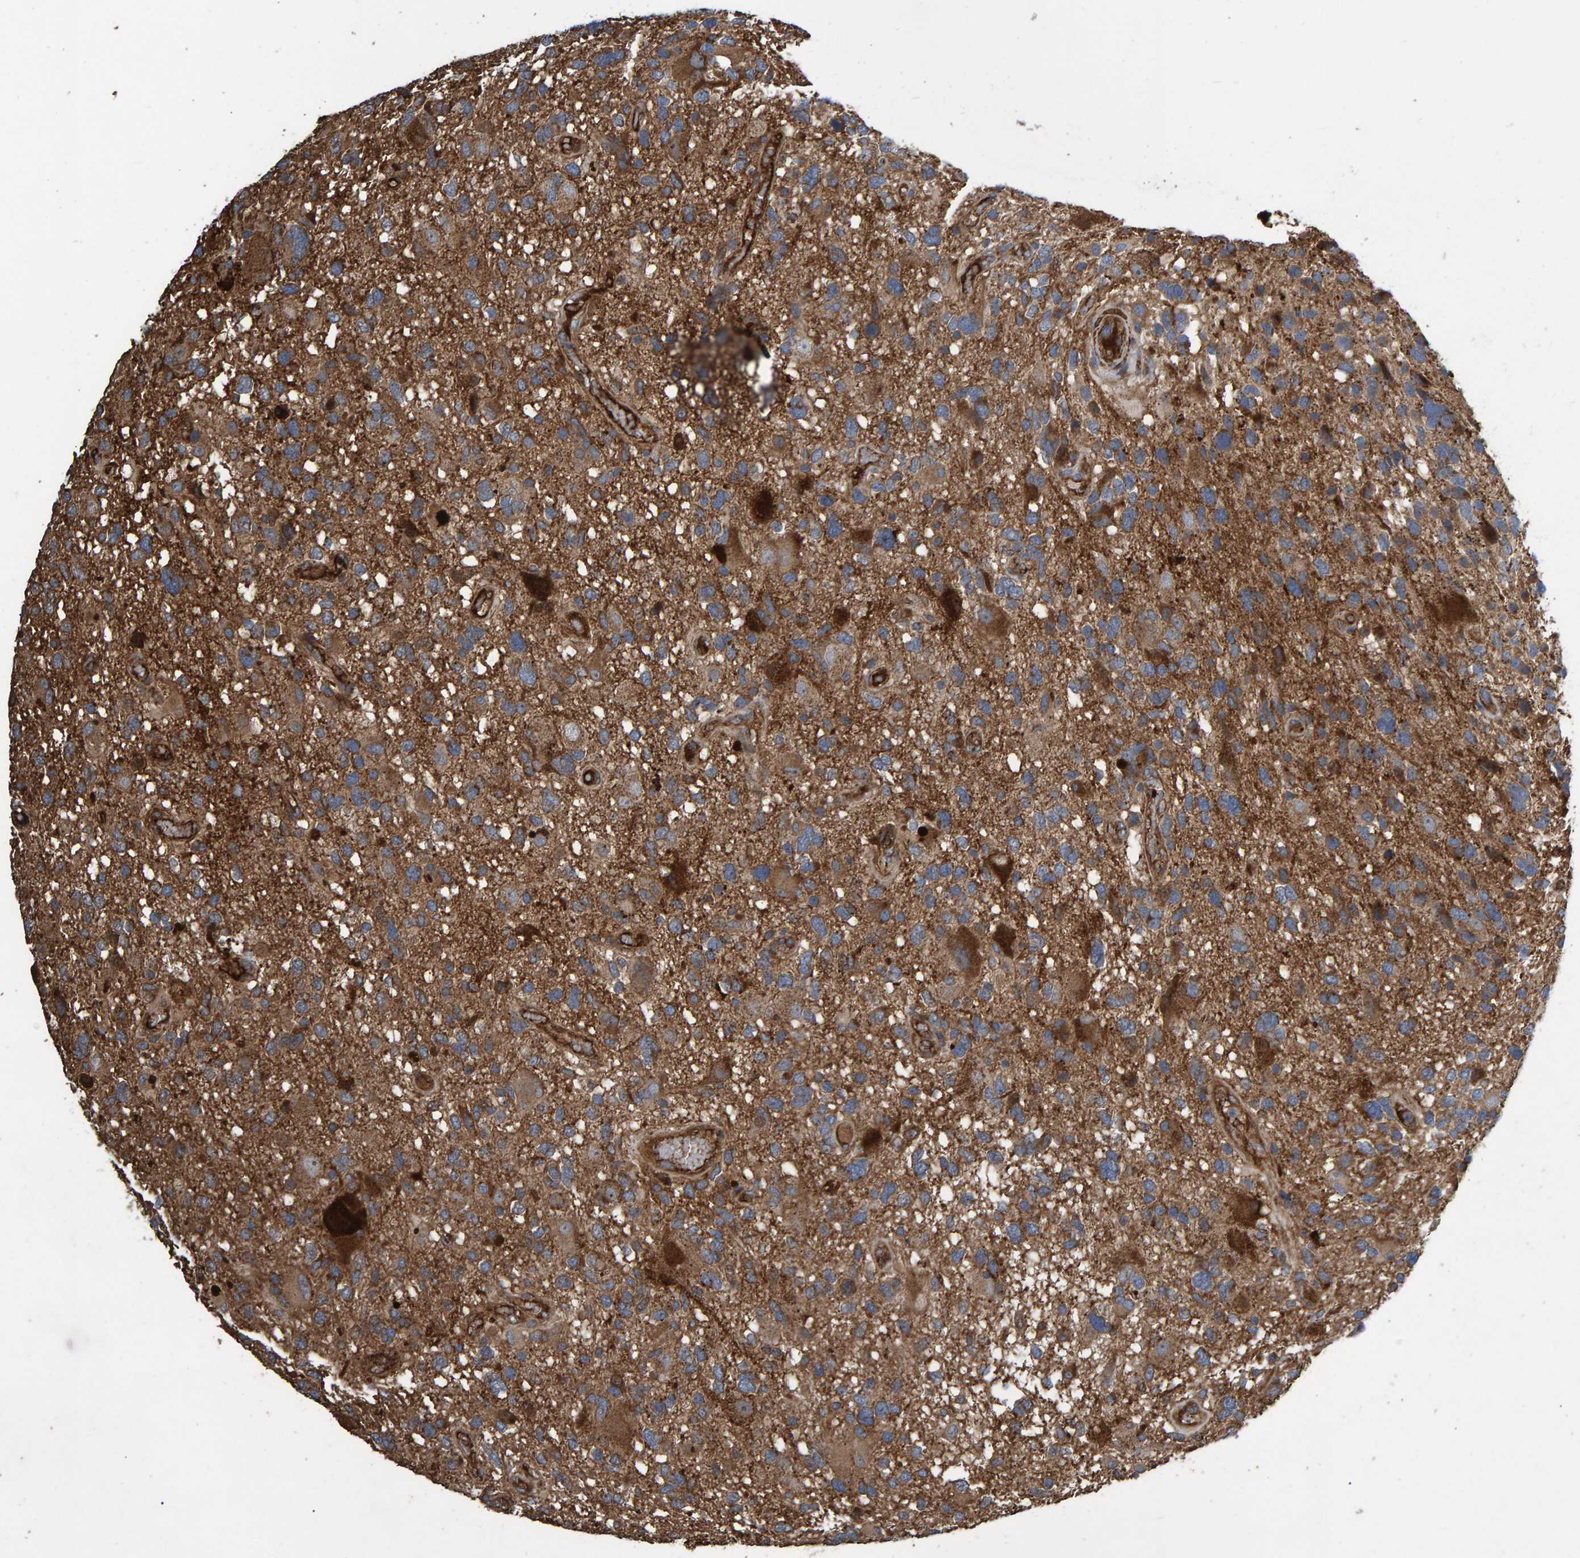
{"staining": {"intensity": "moderate", "quantity": ">75%", "location": "cytoplasmic/membranous"}, "tissue": "glioma", "cell_type": "Tumor cells", "image_type": "cancer", "snomed": [{"axis": "morphology", "description": "Glioma, malignant, High grade"}, {"axis": "topography", "description": "Brain"}], "caption": "Human glioma stained for a protein (brown) demonstrates moderate cytoplasmic/membranous positive expression in about >75% of tumor cells.", "gene": "SLIT2", "patient": {"sex": "male", "age": 33}}